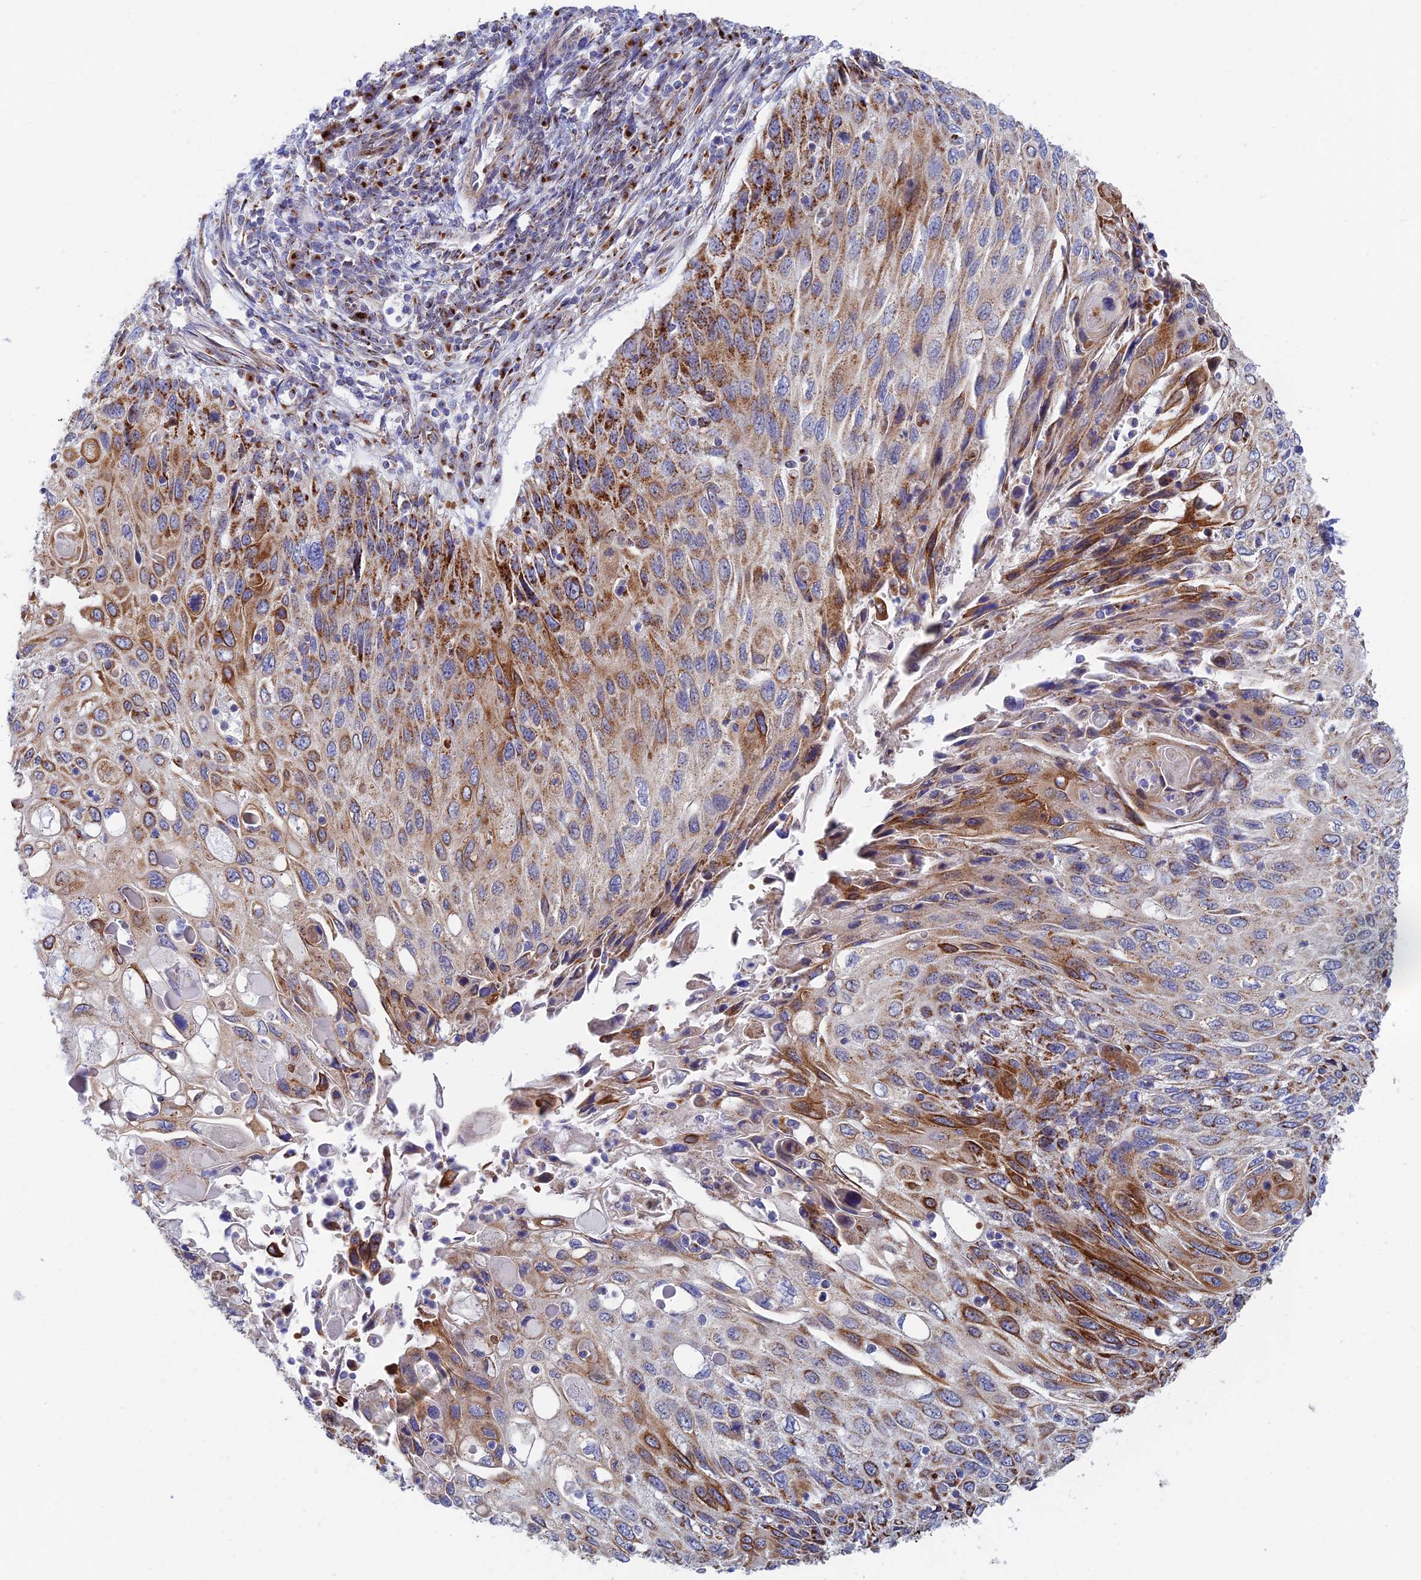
{"staining": {"intensity": "moderate", "quantity": ">75%", "location": "cytoplasmic/membranous"}, "tissue": "cervical cancer", "cell_type": "Tumor cells", "image_type": "cancer", "snomed": [{"axis": "morphology", "description": "Squamous cell carcinoma, NOS"}, {"axis": "topography", "description": "Cervix"}], "caption": "Squamous cell carcinoma (cervical) stained with a protein marker displays moderate staining in tumor cells.", "gene": "HS2ST1", "patient": {"sex": "female", "age": 70}}